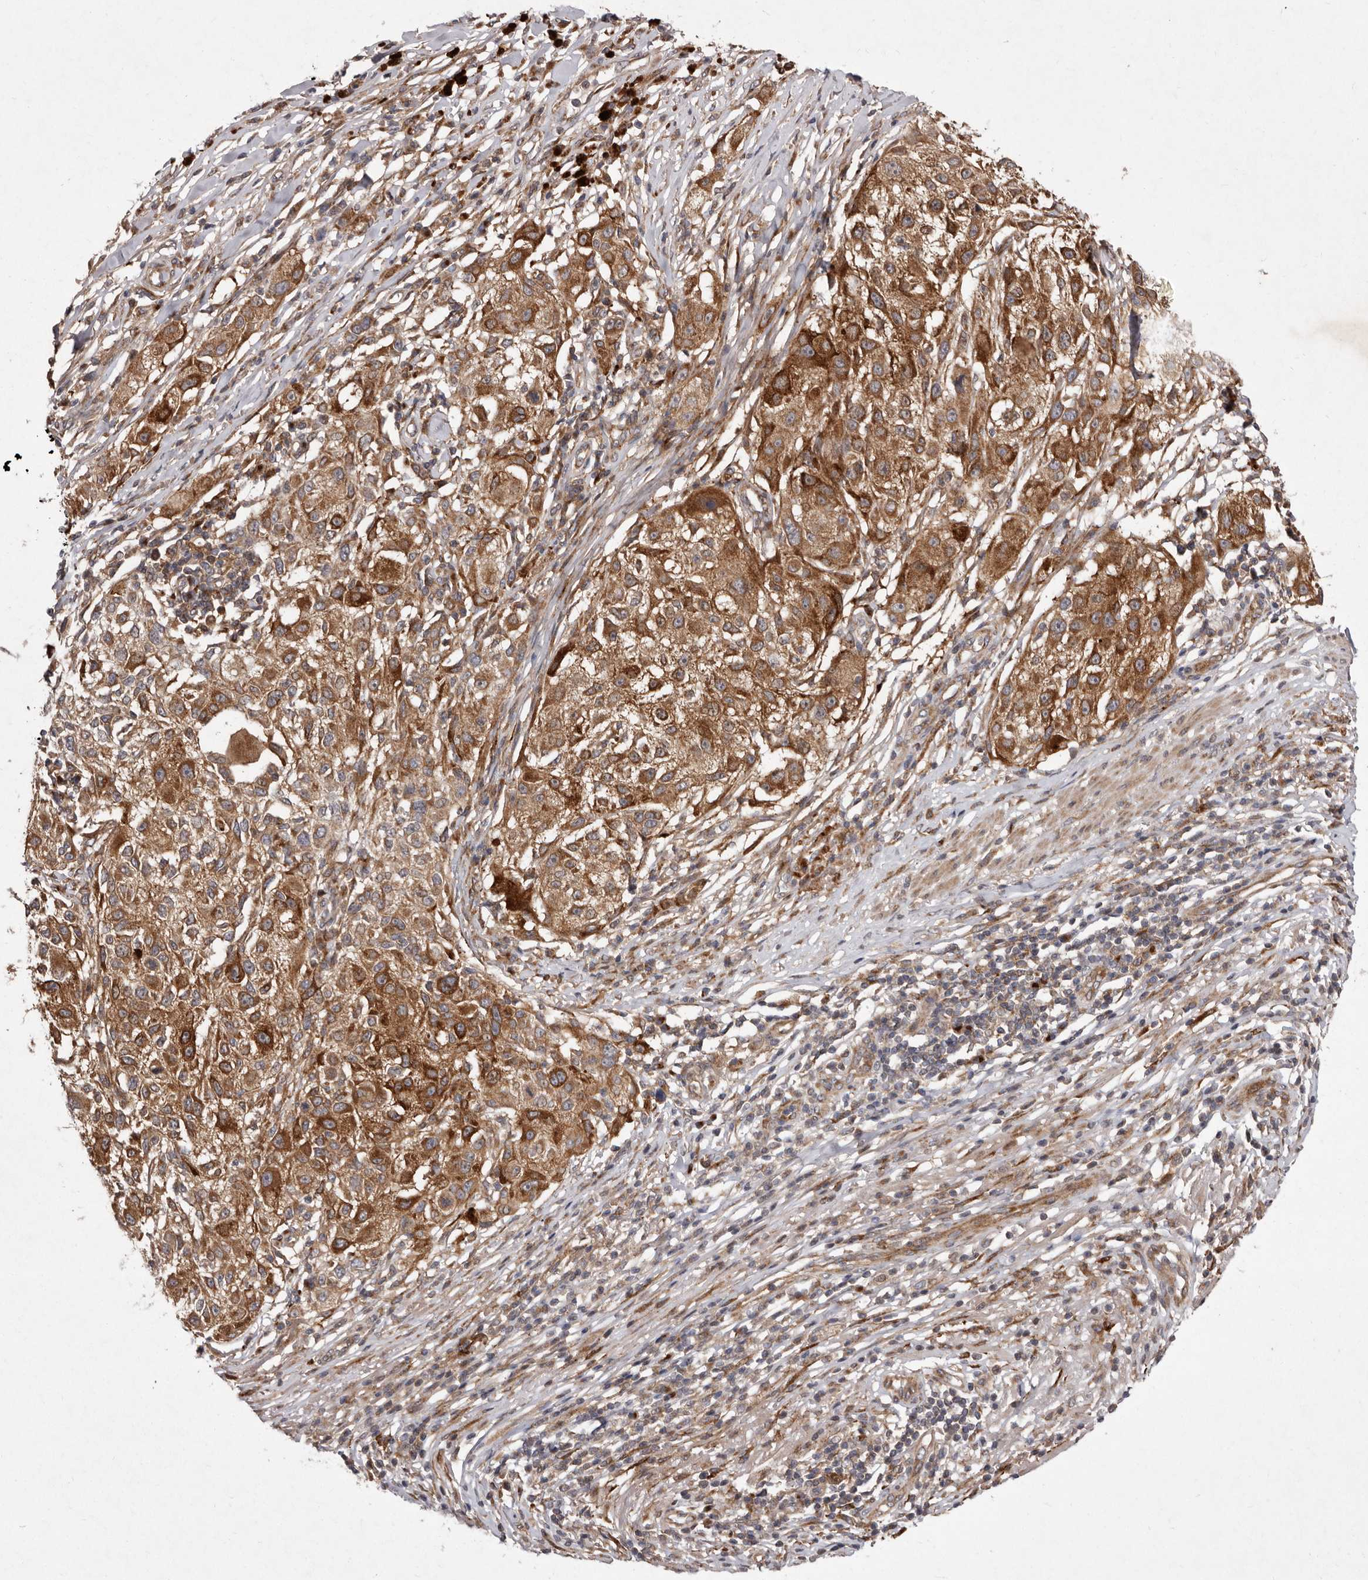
{"staining": {"intensity": "moderate", "quantity": ">75%", "location": "cytoplasmic/membranous"}, "tissue": "melanoma", "cell_type": "Tumor cells", "image_type": "cancer", "snomed": [{"axis": "morphology", "description": "Necrosis, NOS"}, {"axis": "morphology", "description": "Malignant melanoma, NOS"}, {"axis": "topography", "description": "Skin"}], "caption": "Moderate cytoplasmic/membranous protein staining is appreciated in approximately >75% of tumor cells in malignant melanoma. The protein is shown in brown color, while the nuclei are stained blue.", "gene": "FLAD1", "patient": {"sex": "female", "age": 87}}